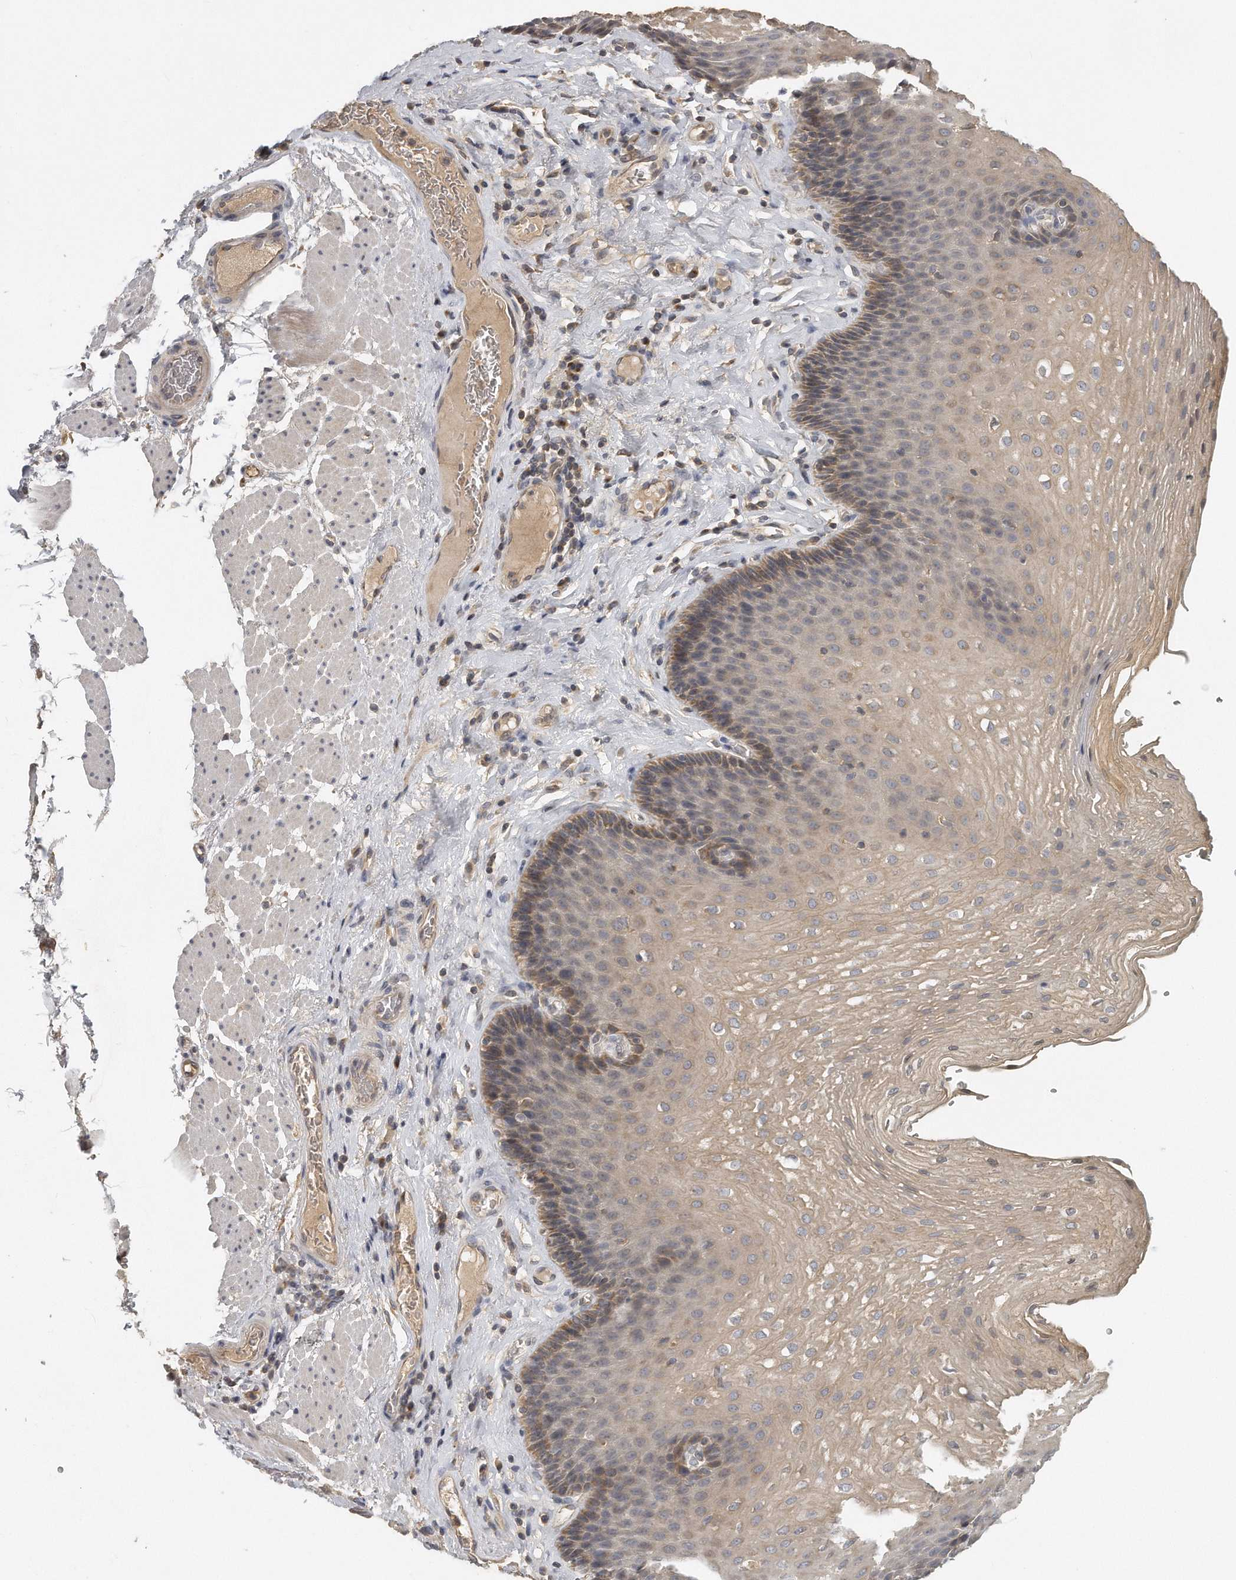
{"staining": {"intensity": "weak", "quantity": "25%-75%", "location": "cytoplasmic/membranous"}, "tissue": "esophagus", "cell_type": "Squamous epithelial cells", "image_type": "normal", "snomed": [{"axis": "morphology", "description": "Normal tissue, NOS"}, {"axis": "topography", "description": "Esophagus"}], "caption": "Immunohistochemistry (IHC) micrograph of benign esophagus: human esophagus stained using IHC displays low levels of weak protein expression localized specifically in the cytoplasmic/membranous of squamous epithelial cells, appearing as a cytoplasmic/membranous brown color.", "gene": "TRAPPC14", "patient": {"sex": "female", "age": 66}}